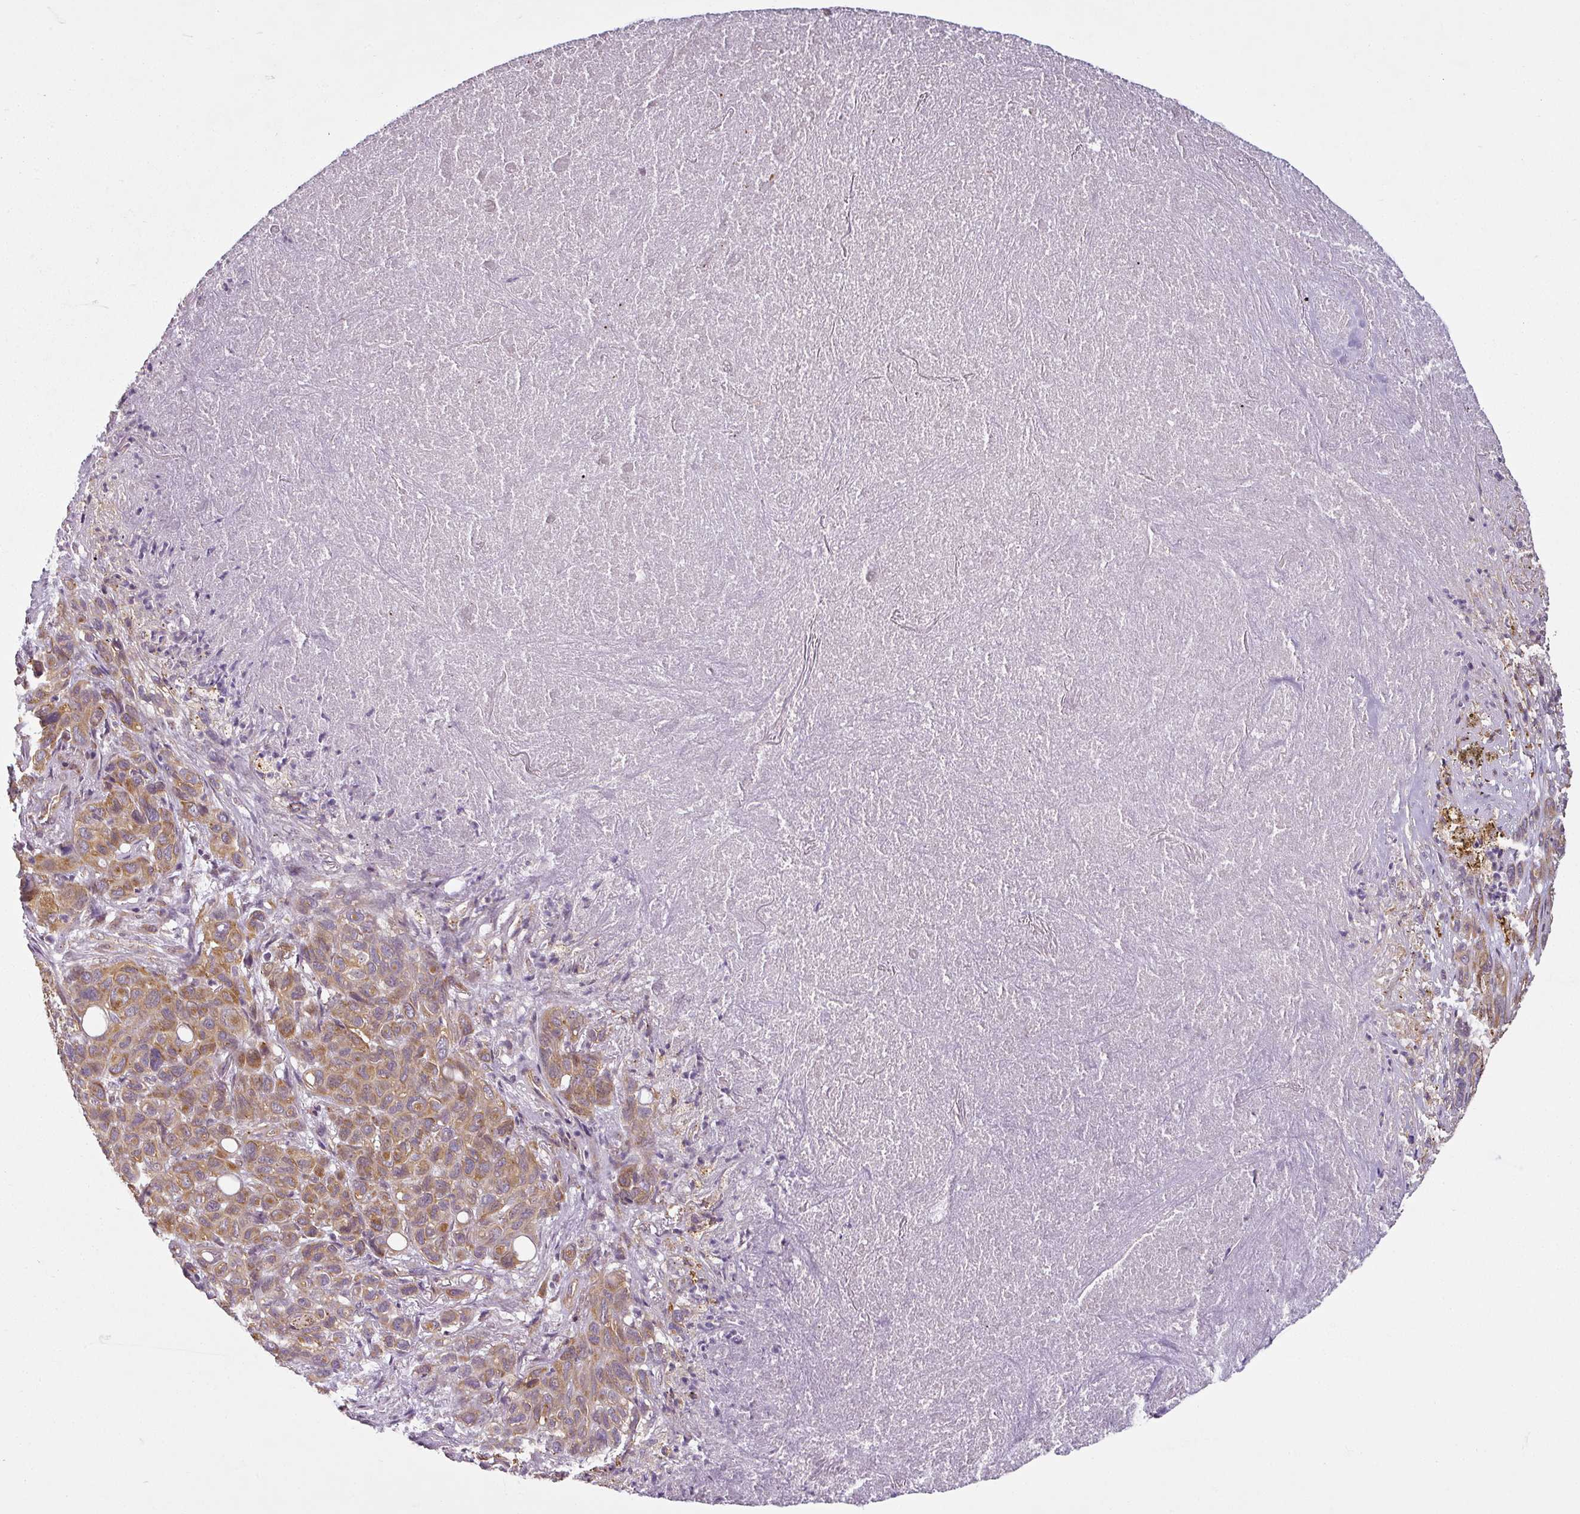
{"staining": {"intensity": "moderate", "quantity": ">75%", "location": "cytoplasmic/membranous"}, "tissue": "melanoma", "cell_type": "Tumor cells", "image_type": "cancer", "snomed": [{"axis": "morphology", "description": "Malignant melanoma, Metastatic site"}, {"axis": "topography", "description": "Lung"}], "caption": "Melanoma stained for a protein reveals moderate cytoplasmic/membranous positivity in tumor cells.", "gene": "DIMT1", "patient": {"sex": "male", "age": 48}}